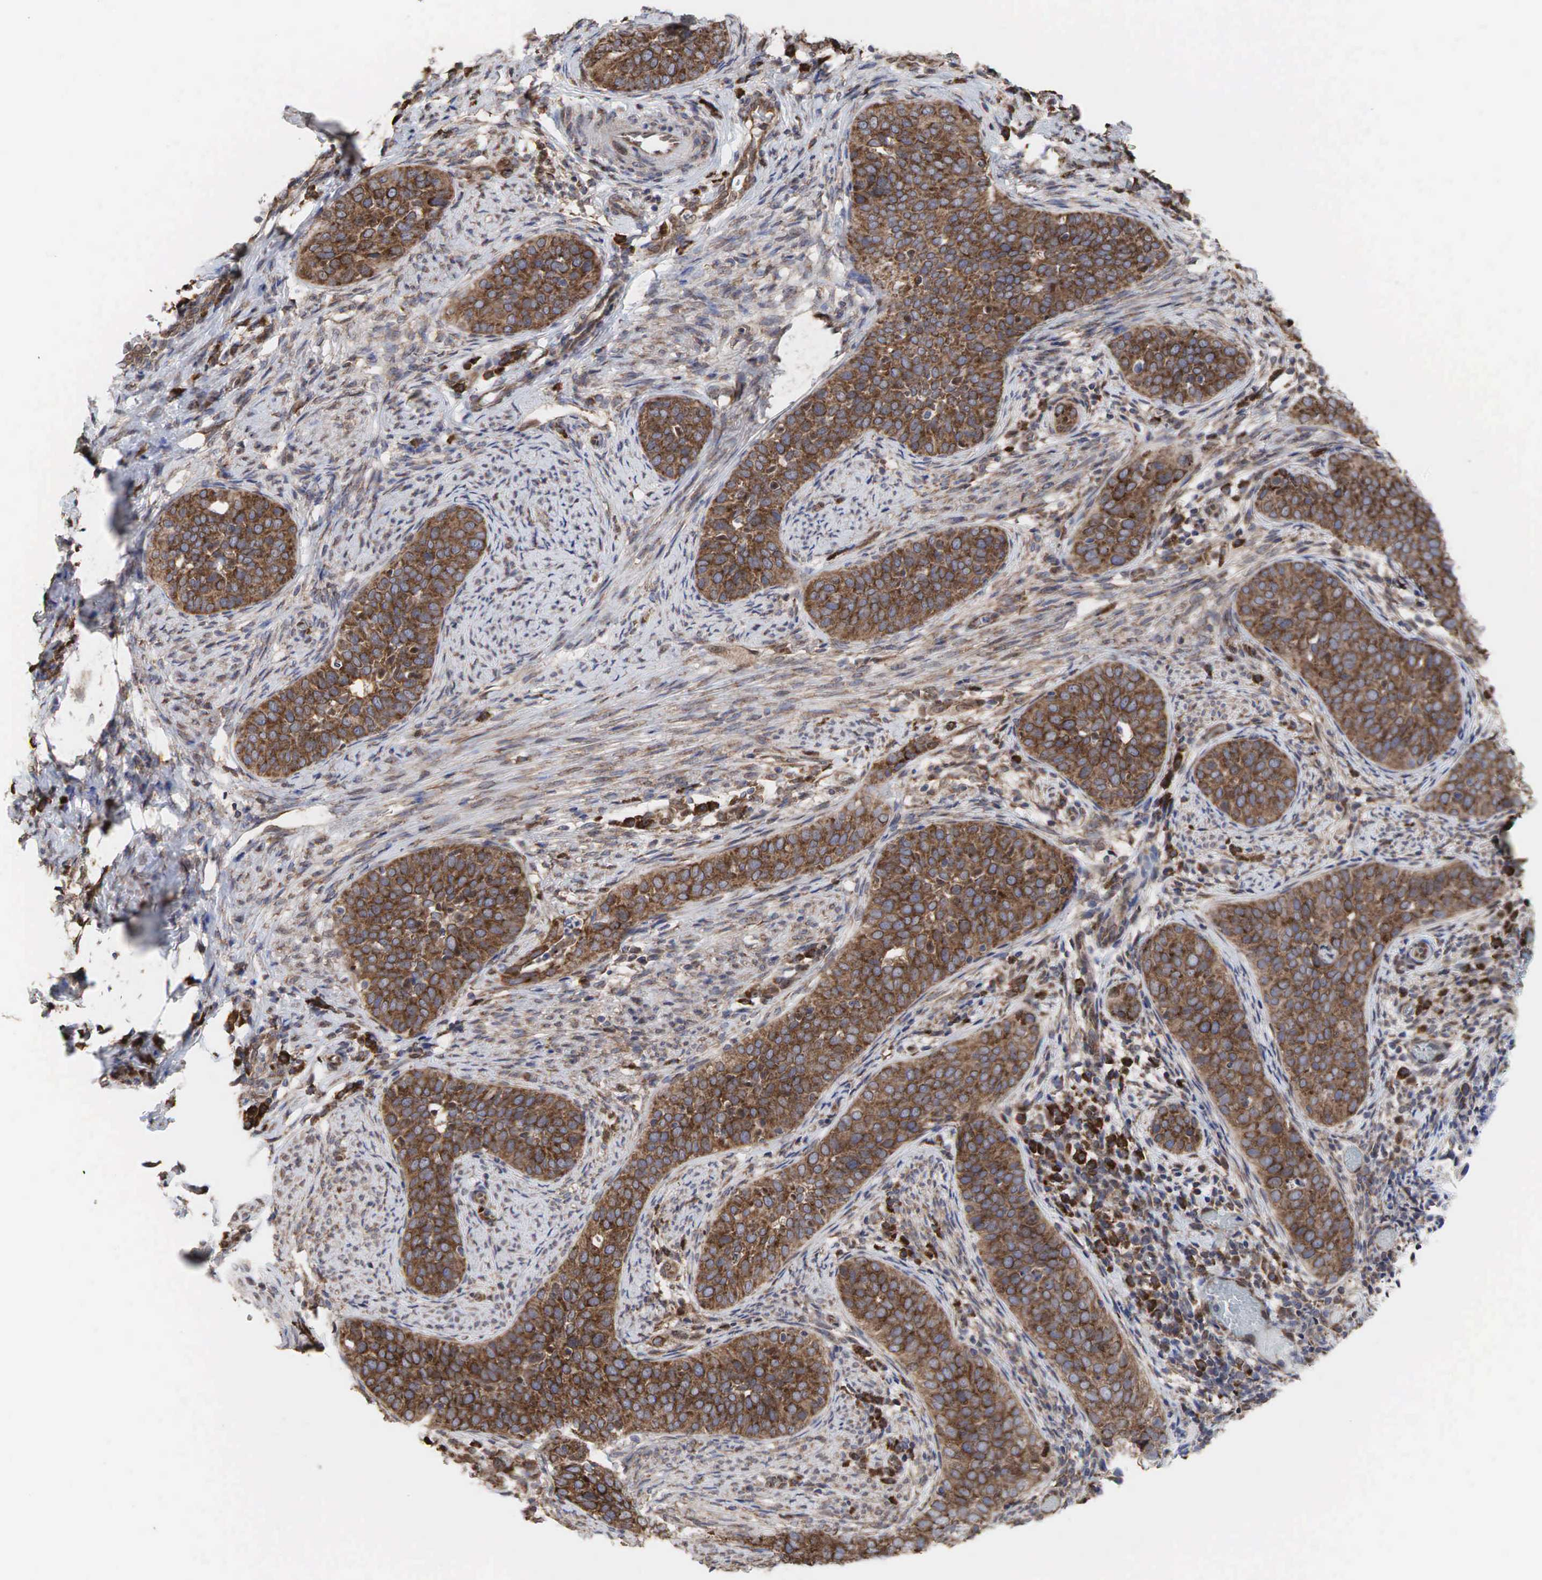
{"staining": {"intensity": "moderate", "quantity": ">75%", "location": "cytoplasmic/membranous"}, "tissue": "cervical cancer", "cell_type": "Tumor cells", "image_type": "cancer", "snomed": [{"axis": "morphology", "description": "Squamous cell carcinoma, NOS"}, {"axis": "topography", "description": "Cervix"}], "caption": "Brown immunohistochemical staining in human squamous cell carcinoma (cervical) displays moderate cytoplasmic/membranous expression in about >75% of tumor cells. The protein of interest is shown in brown color, while the nuclei are stained blue.", "gene": "PABPC5", "patient": {"sex": "female", "age": 31}}